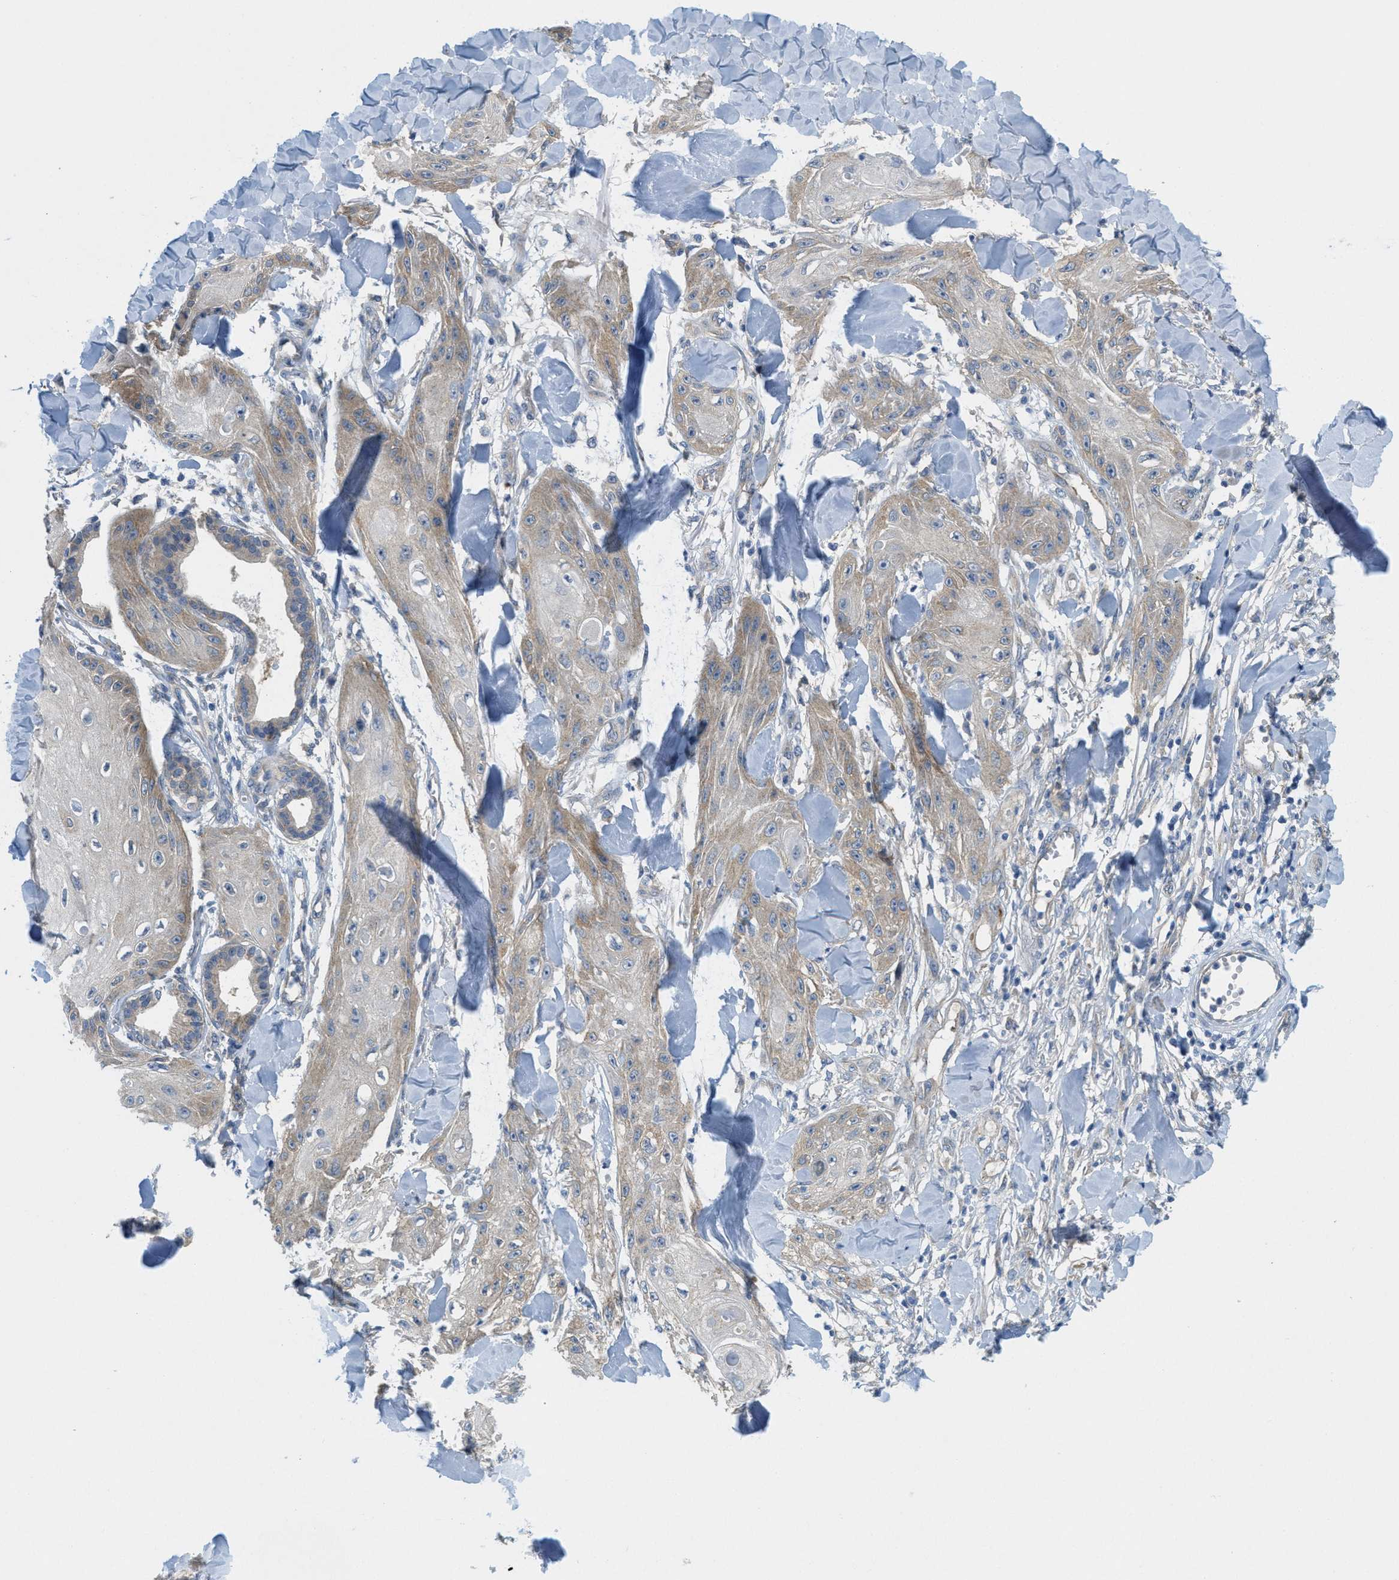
{"staining": {"intensity": "weak", "quantity": "<25%", "location": "cytoplasmic/membranous"}, "tissue": "skin cancer", "cell_type": "Tumor cells", "image_type": "cancer", "snomed": [{"axis": "morphology", "description": "Squamous cell carcinoma, NOS"}, {"axis": "topography", "description": "Skin"}], "caption": "DAB immunohistochemical staining of skin cancer displays no significant staining in tumor cells. (Stains: DAB (3,3'-diaminobenzidine) immunohistochemistry (IHC) with hematoxylin counter stain, Microscopy: brightfield microscopy at high magnification).", "gene": "ZFYVE9", "patient": {"sex": "male", "age": 74}}